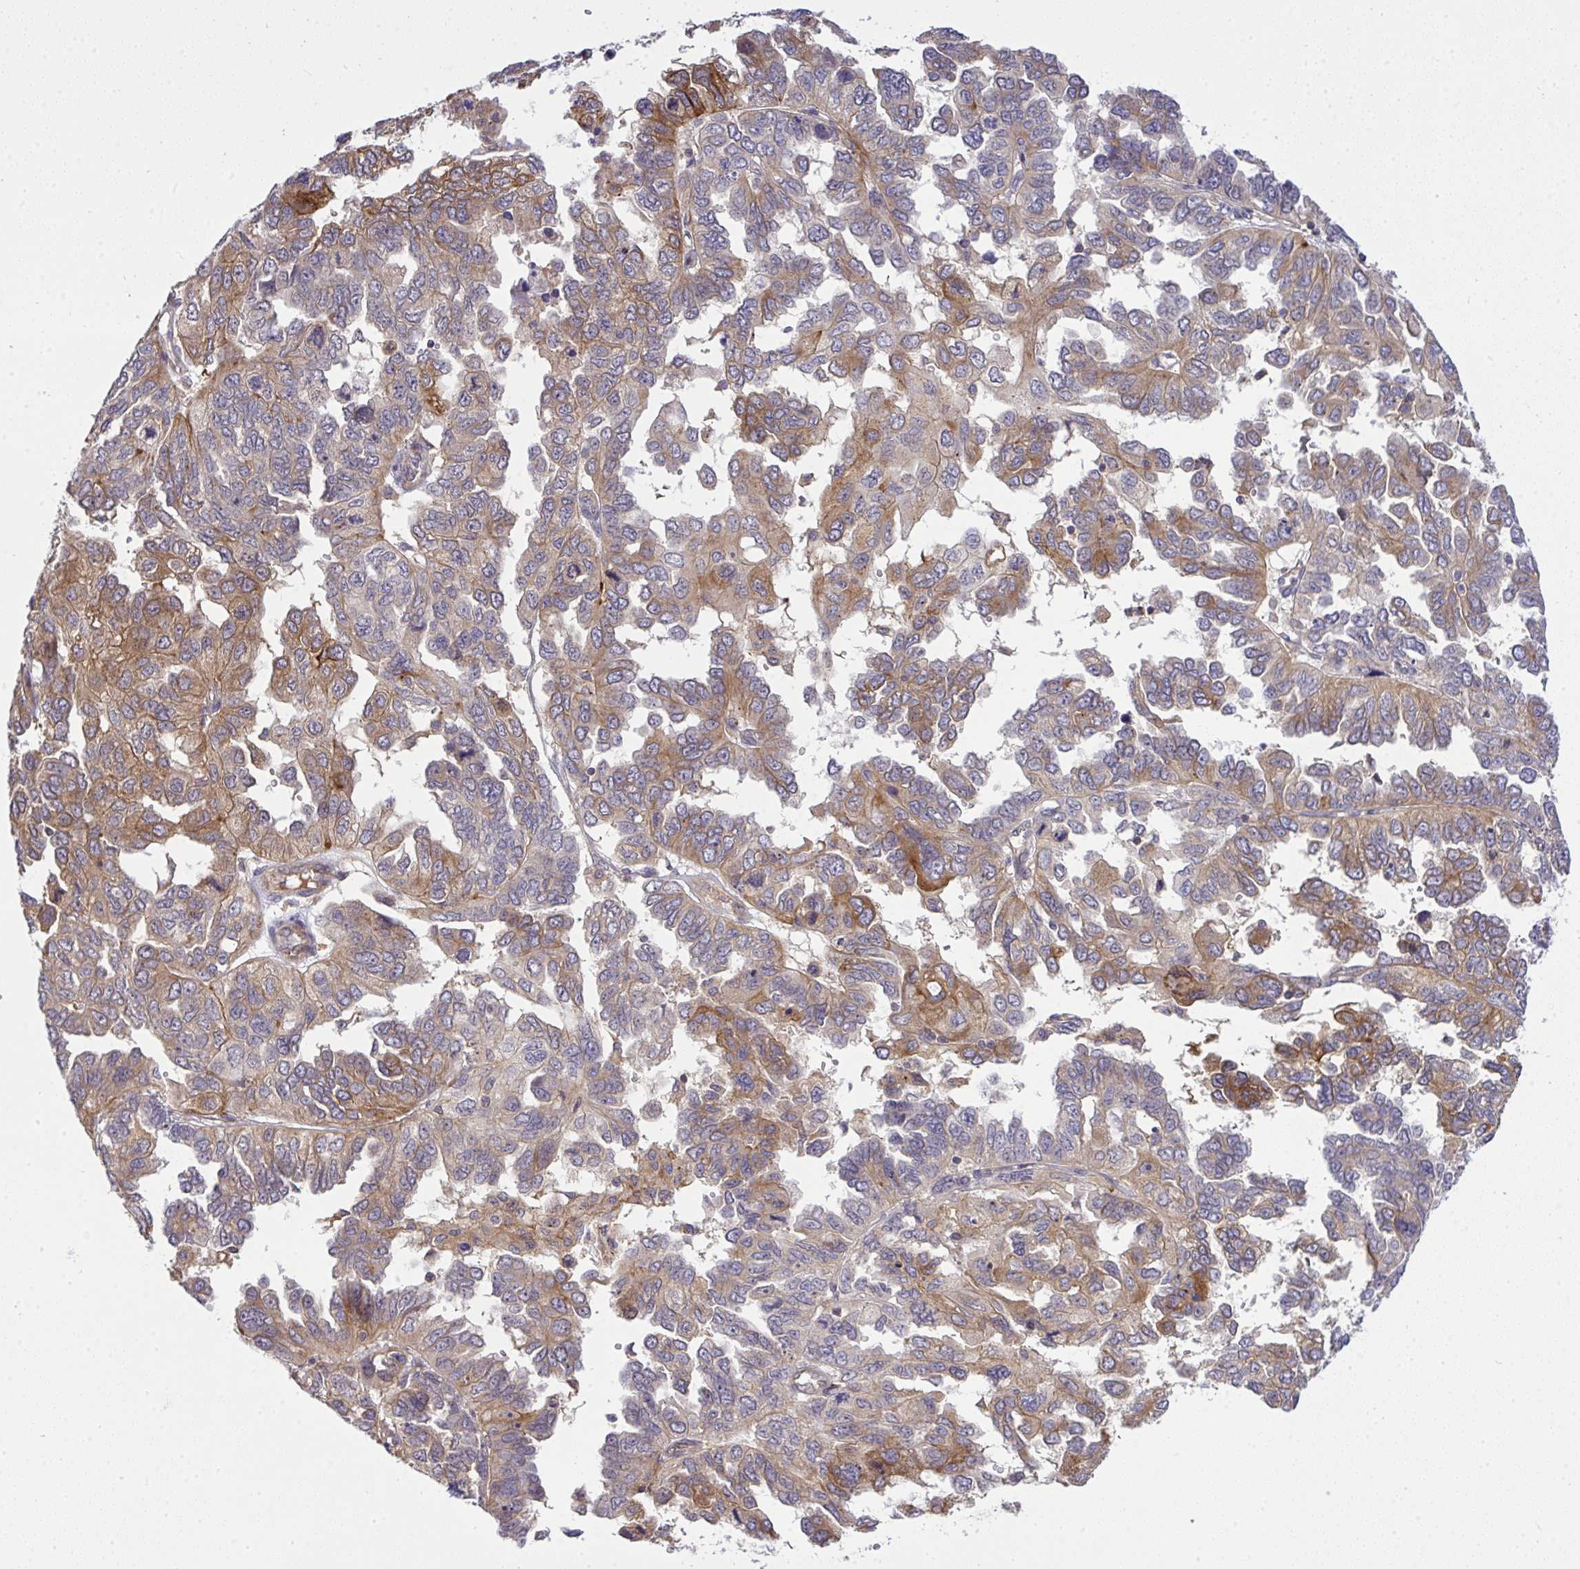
{"staining": {"intensity": "moderate", "quantity": "25%-75%", "location": "cytoplasmic/membranous"}, "tissue": "ovarian cancer", "cell_type": "Tumor cells", "image_type": "cancer", "snomed": [{"axis": "morphology", "description": "Cystadenocarcinoma, serous, NOS"}, {"axis": "topography", "description": "Ovary"}], "caption": "Ovarian cancer stained with a protein marker displays moderate staining in tumor cells.", "gene": "SLC9A6", "patient": {"sex": "female", "age": 53}}